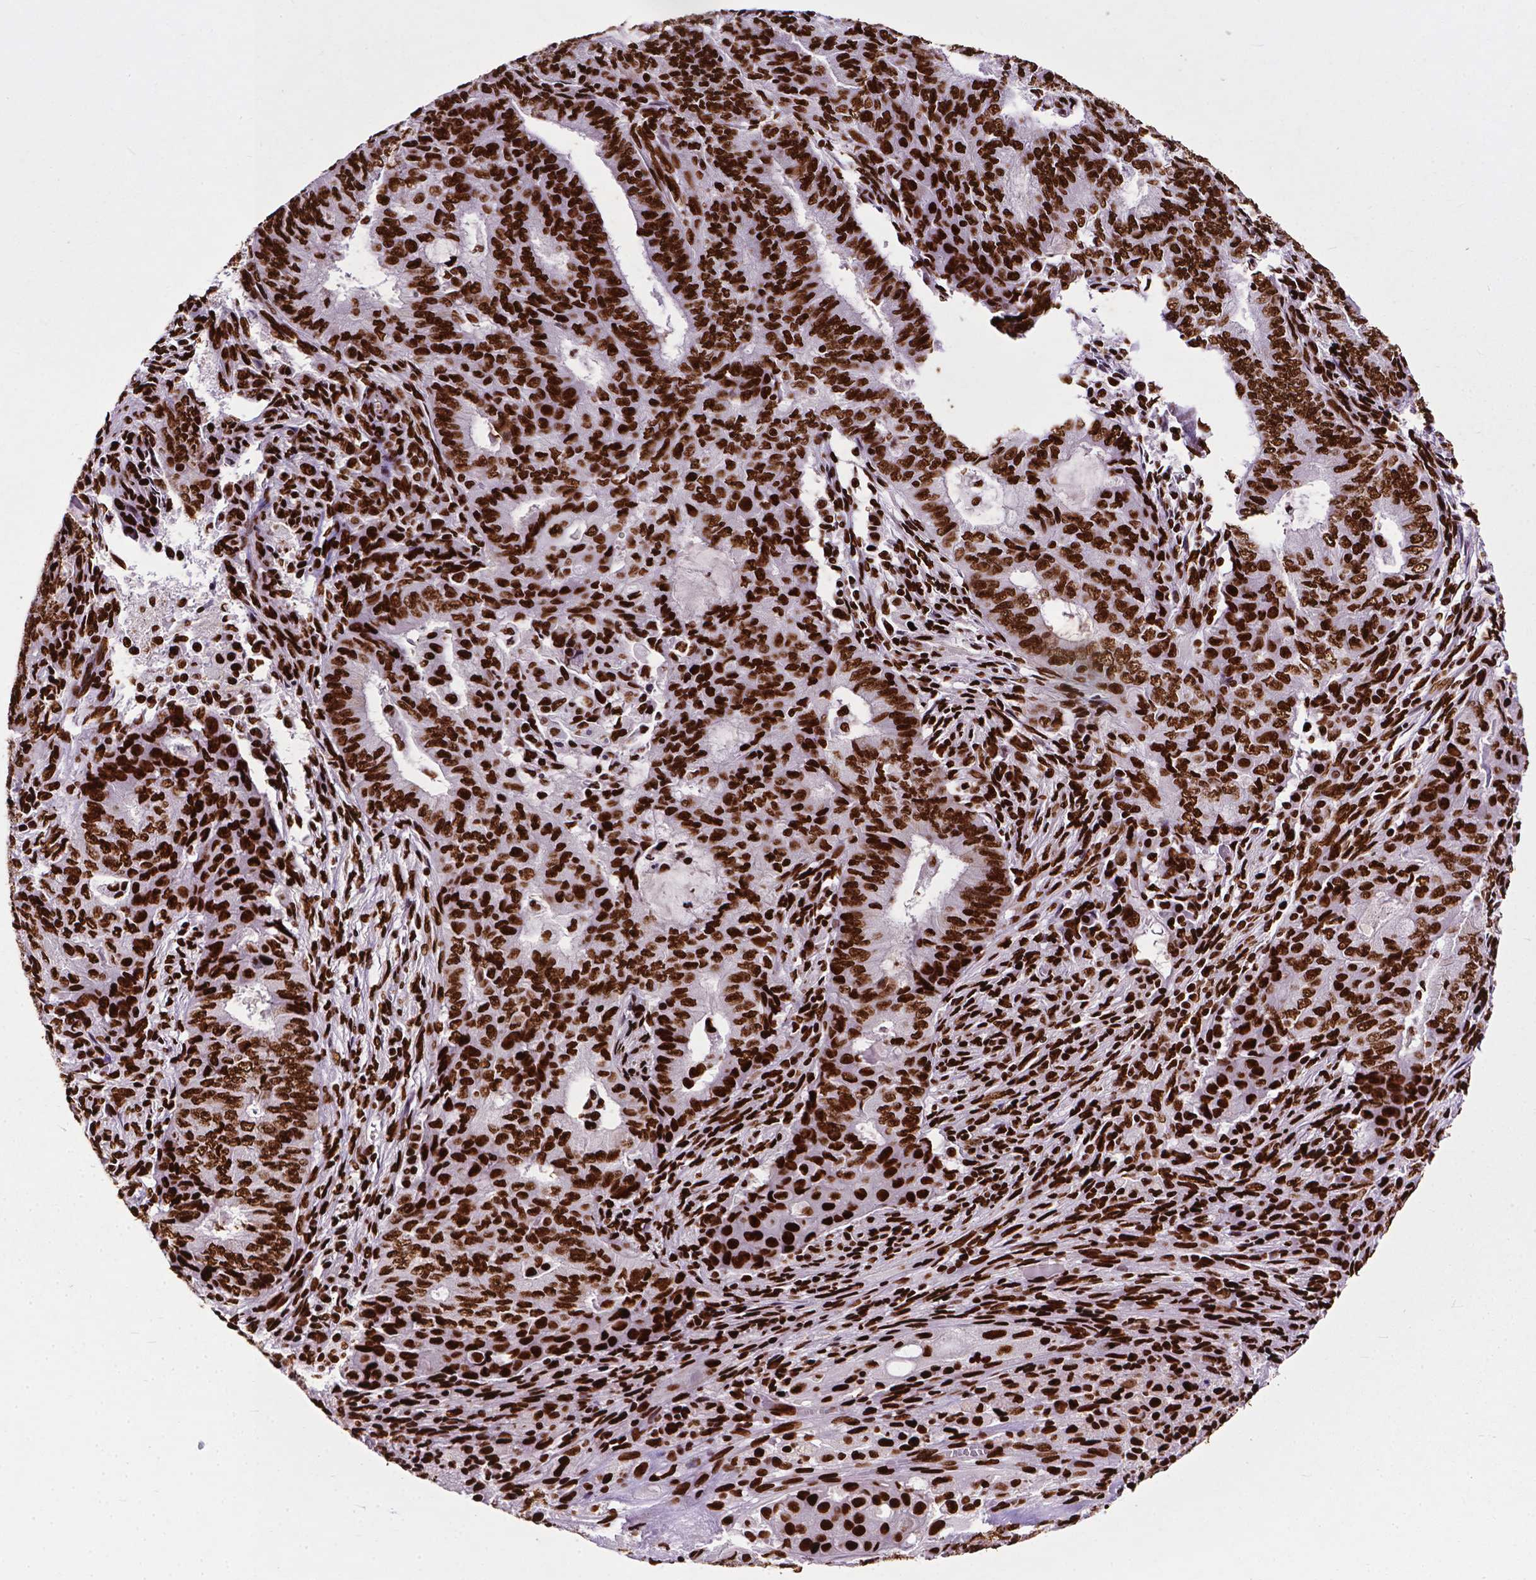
{"staining": {"intensity": "strong", "quantity": ">75%", "location": "nuclear"}, "tissue": "endometrial cancer", "cell_type": "Tumor cells", "image_type": "cancer", "snomed": [{"axis": "morphology", "description": "Adenocarcinoma, NOS"}, {"axis": "topography", "description": "Endometrium"}], "caption": "Immunohistochemistry (IHC) of endometrial cancer shows high levels of strong nuclear expression in about >75% of tumor cells.", "gene": "SMIM5", "patient": {"sex": "female", "age": 62}}